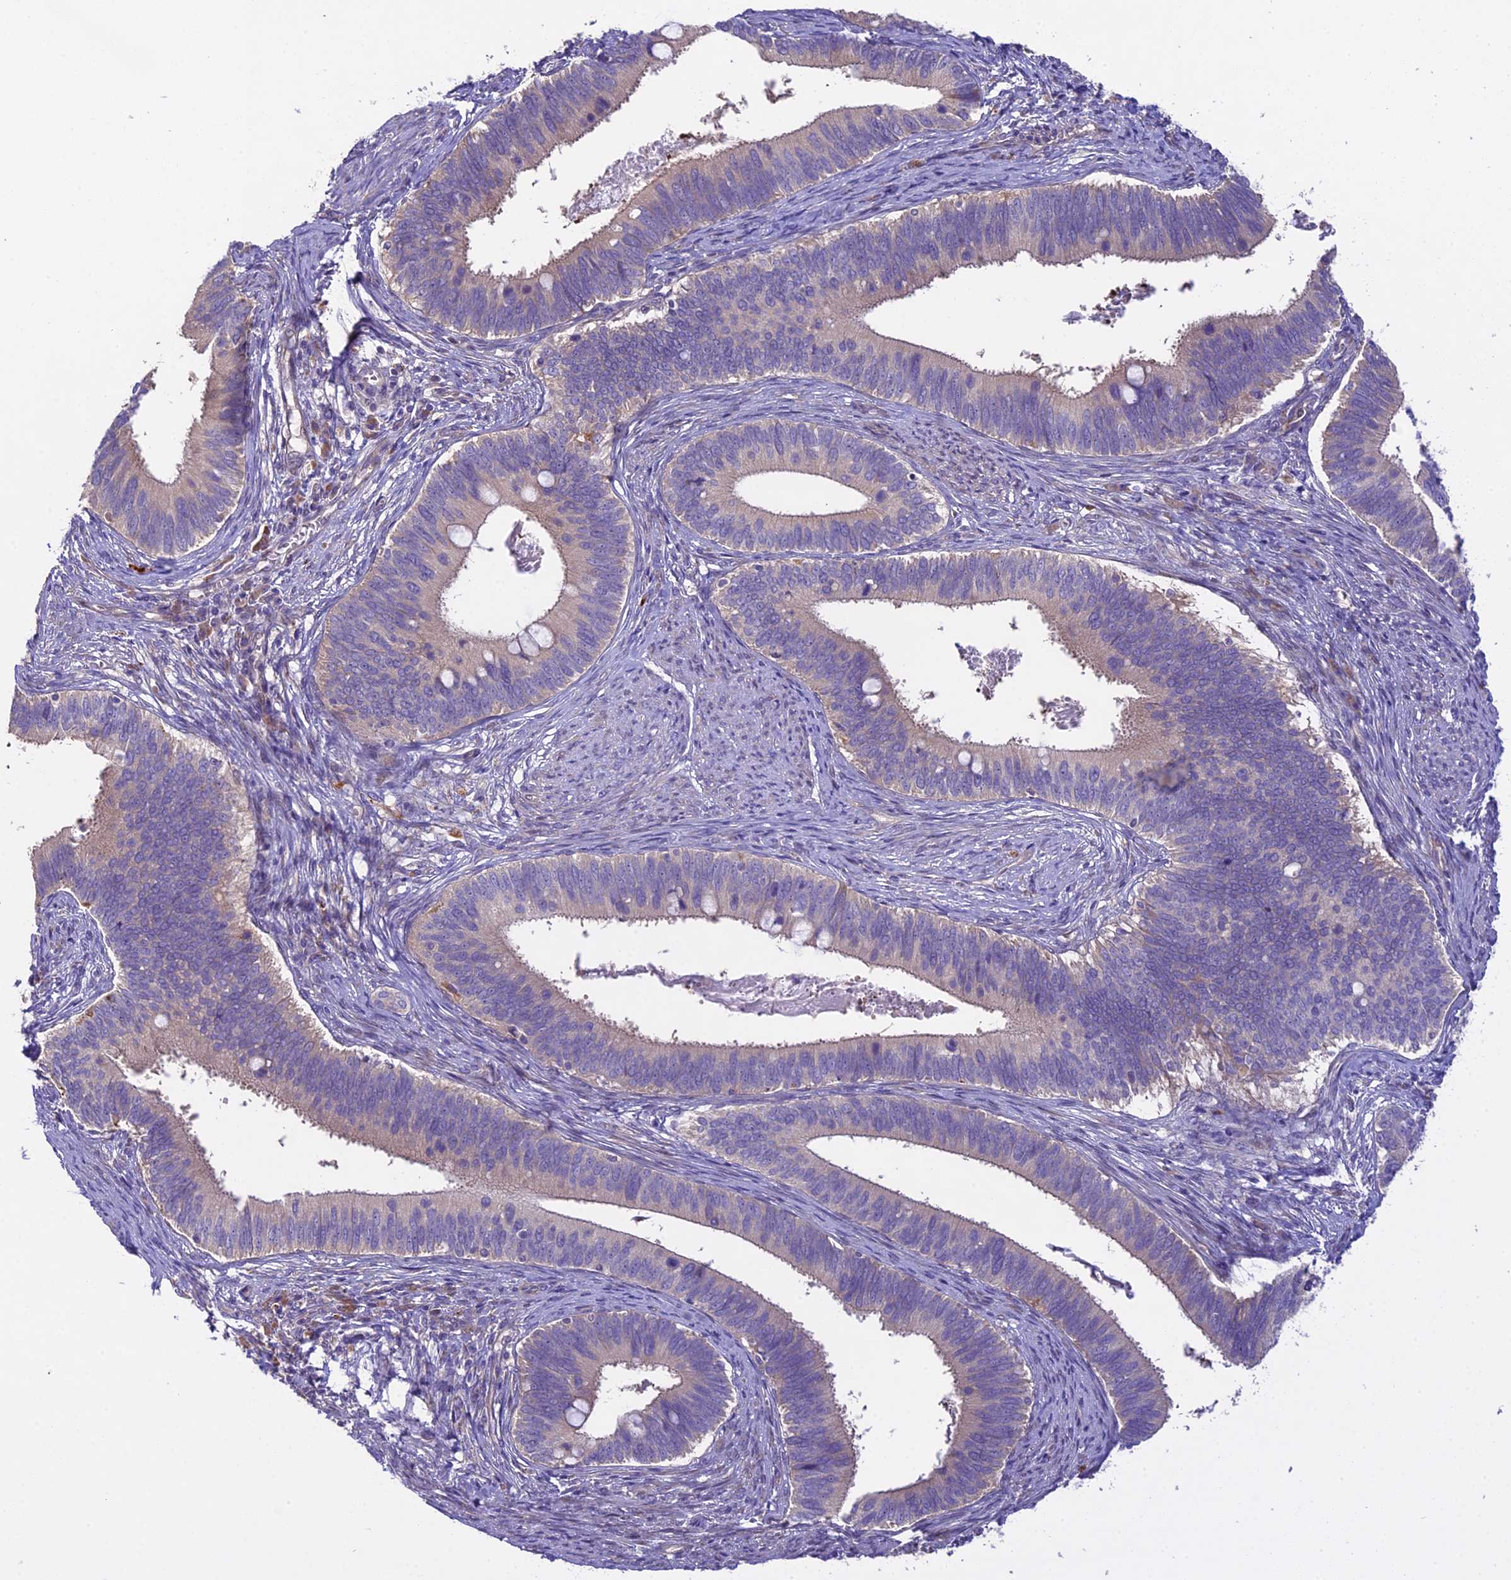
{"staining": {"intensity": "negative", "quantity": "none", "location": "none"}, "tissue": "cervical cancer", "cell_type": "Tumor cells", "image_type": "cancer", "snomed": [{"axis": "morphology", "description": "Adenocarcinoma, NOS"}, {"axis": "topography", "description": "Cervix"}], "caption": "This is a photomicrograph of immunohistochemistry staining of adenocarcinoma (cervical), which shows no staining in tumor cells.", "gene": "SPIRE1", "patient": {"sex": "female", "age": 42}}